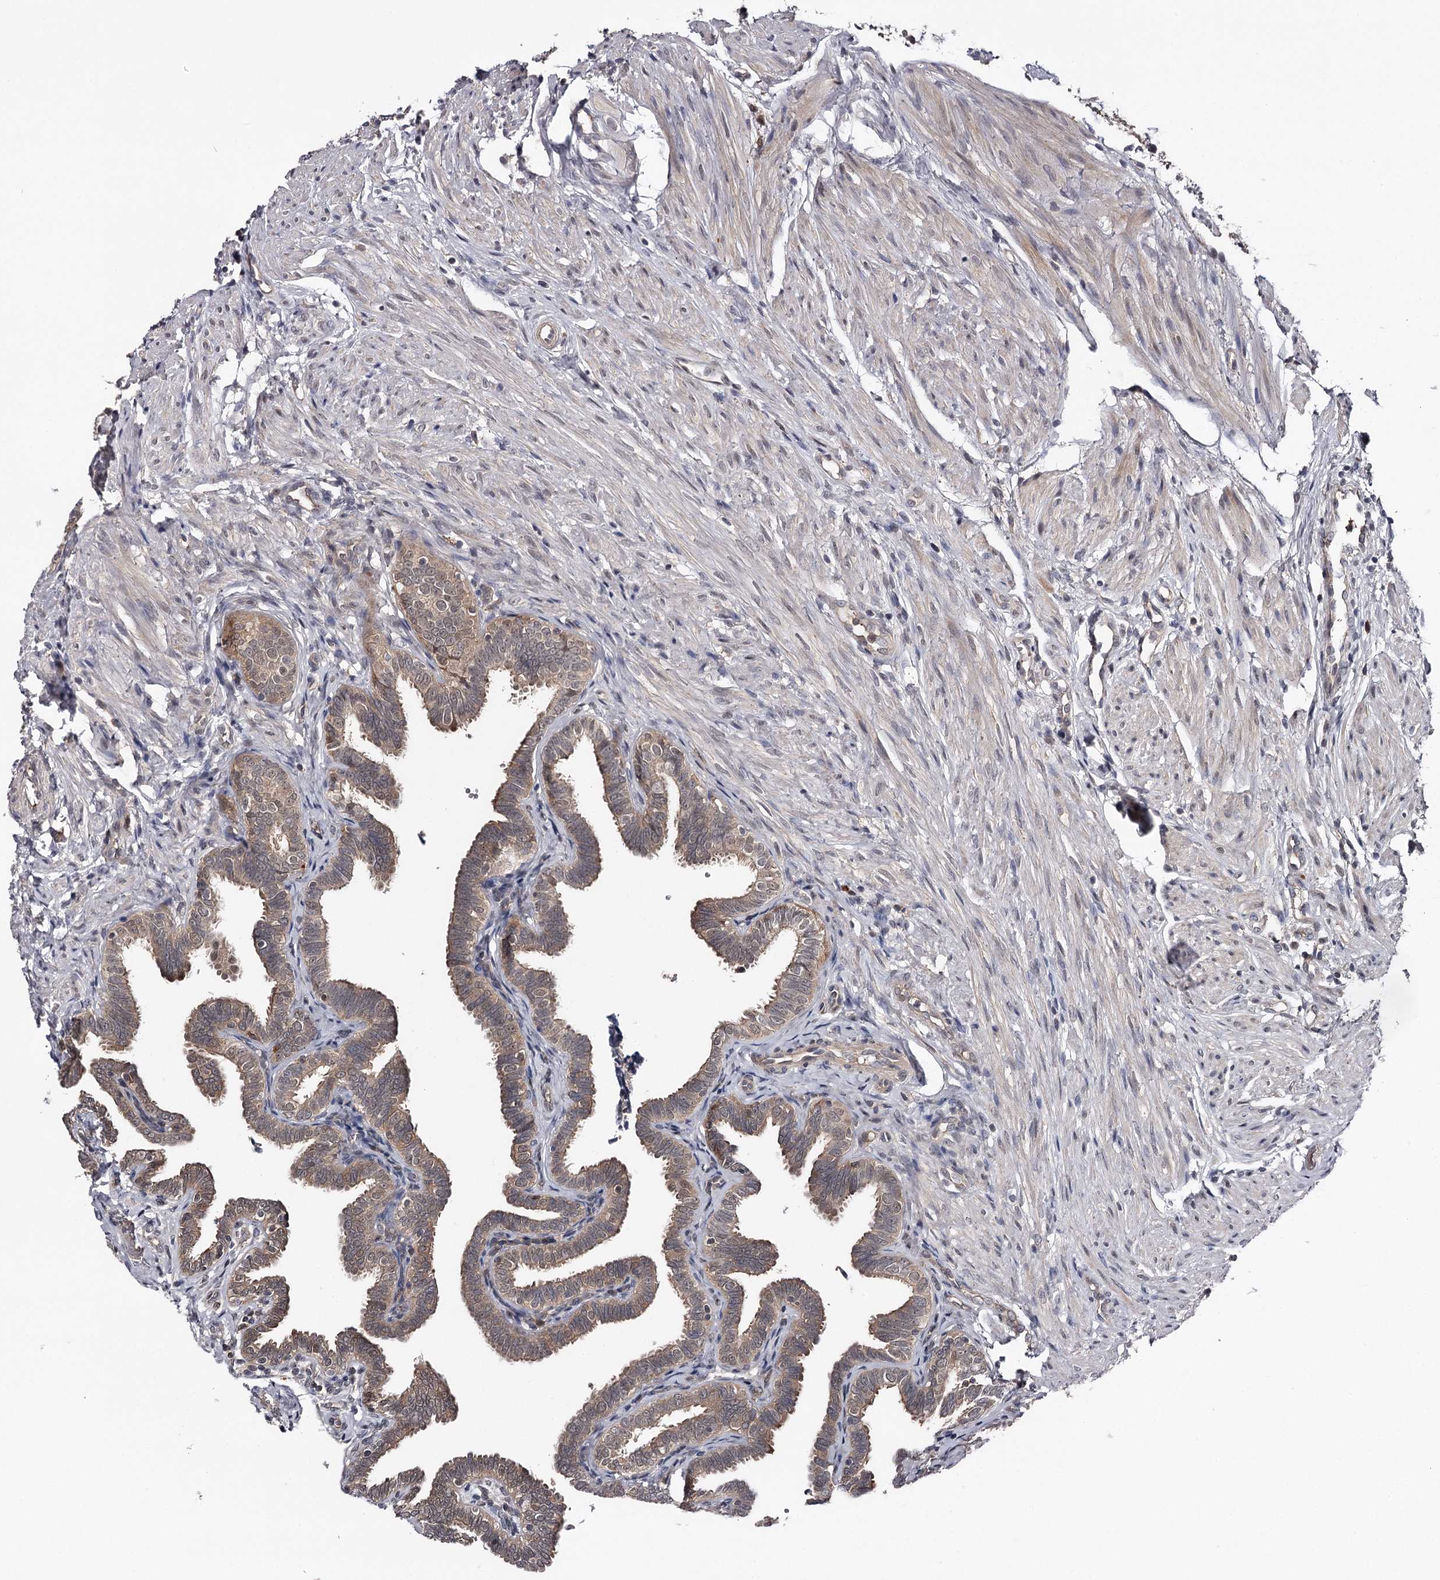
{"staining": {"intensity": "moderate", "quantity": "25%-75%", "location": "cytoplasmic/membranous,nuclear"}, "tissue": "fallopian tube", "cell_type": "Glandular cells", "image_type": "normal", "snomed": [{"axis": "morphology", "description": "Normal tissue, NOS"}, {"axis": "topography", "description": "Fallopian tube"}], "caption": "Fallopian tube stained with a brown dye shows moderate cytoplasmic/membranous,nuclear positive expression in approximately 25%-75% of glandular cells.", "gene": "GTSF1", "patient": {"sex": "female", "age": 39}}